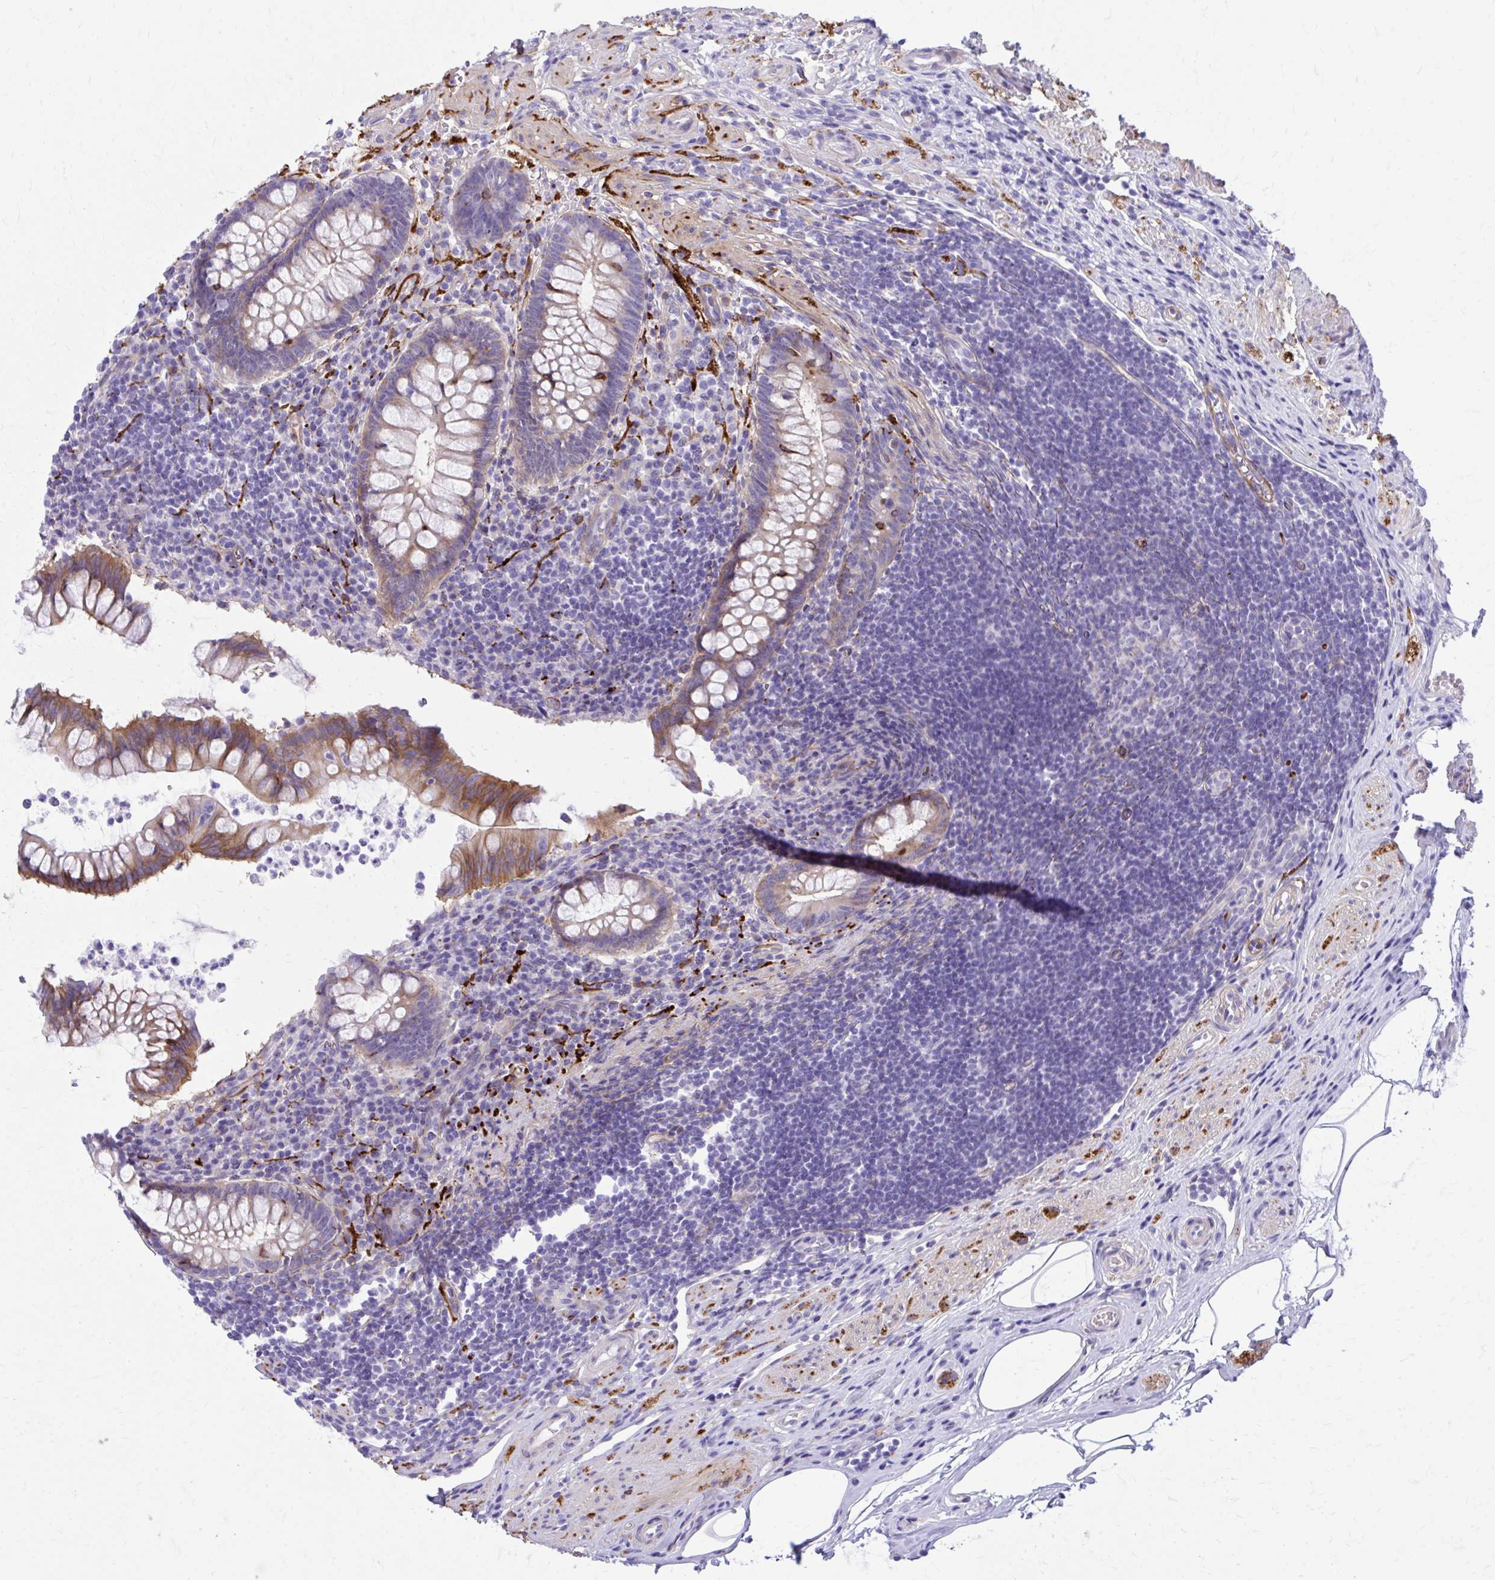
{"staining": {"intensity": "moderate", "quantity": "25%-75%", "location": "cytoplasmic/membranous"}, "tissue": "appendix", "cell_type": "Glandular cells", "image_type": "normal", "snomed": [{"axis": "morphology", "description": "Normal tissue, NOS"}, {"axis": "topography", "description": "Appendix"}], "caption": "The photomicrograph reveals staining of normal appendix, revealing moderate cytoplasmic/membranous protein staining (brown color) within glandular cells.", "gene": "EPB41L1", "patient": {"sex": "female", "age": 56}}